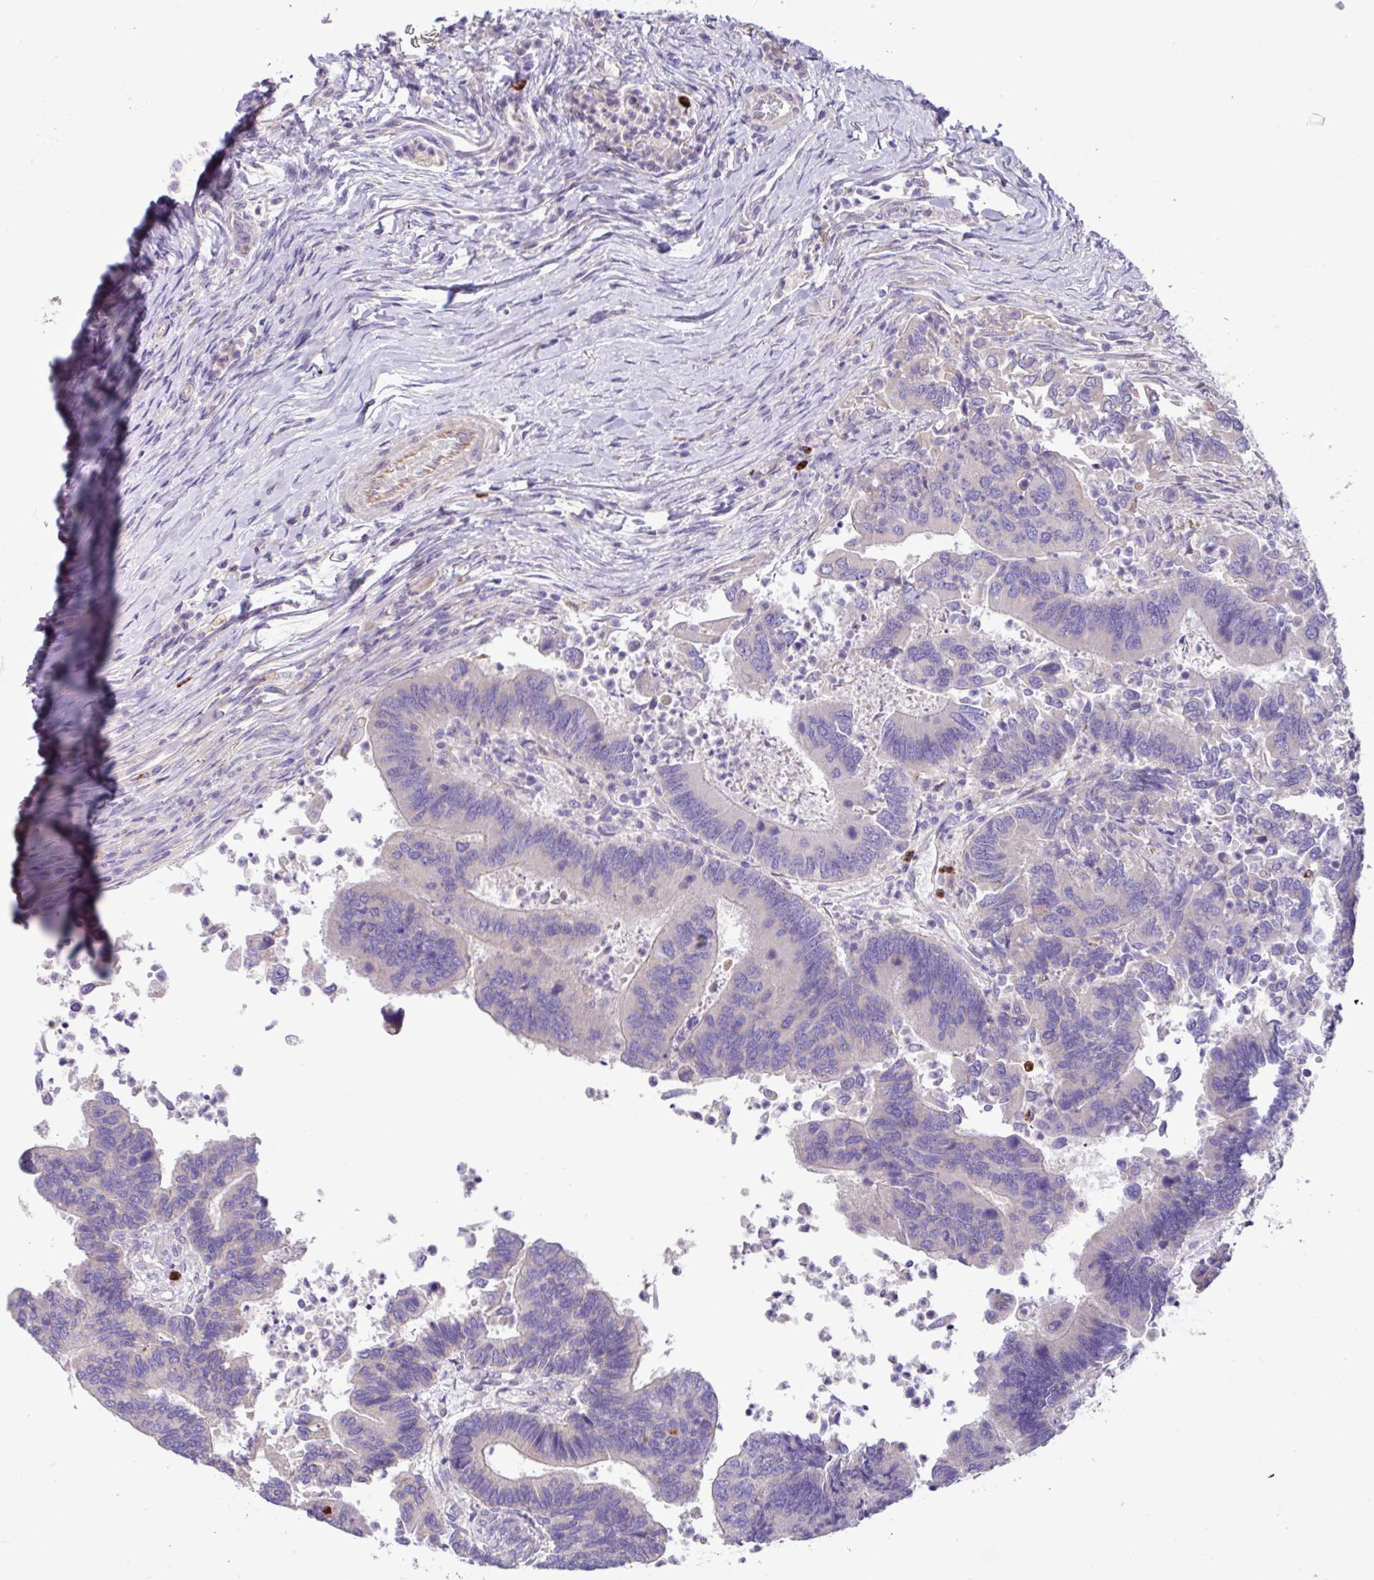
{"staining": {"intensity": "weak", "quantity": "<25%", "location": "cytoplasmic/membranous"}, "tissue": "colorectal cancer", "cell_type": "Tumor cells", "image_type": "cancer", "snomed": [{"axis": "morphology", "description": "Adenocarcinoma, NOS"}, {"axis": "topography", "description": "Colon"}], "caption": "High power microscopy photomicrograph of an IHC micrograph of colorectal cancer, revealing no significant staining in tumor cells.", "gene": "MRM2", "patient": {"sex": "female", "age": 67}}